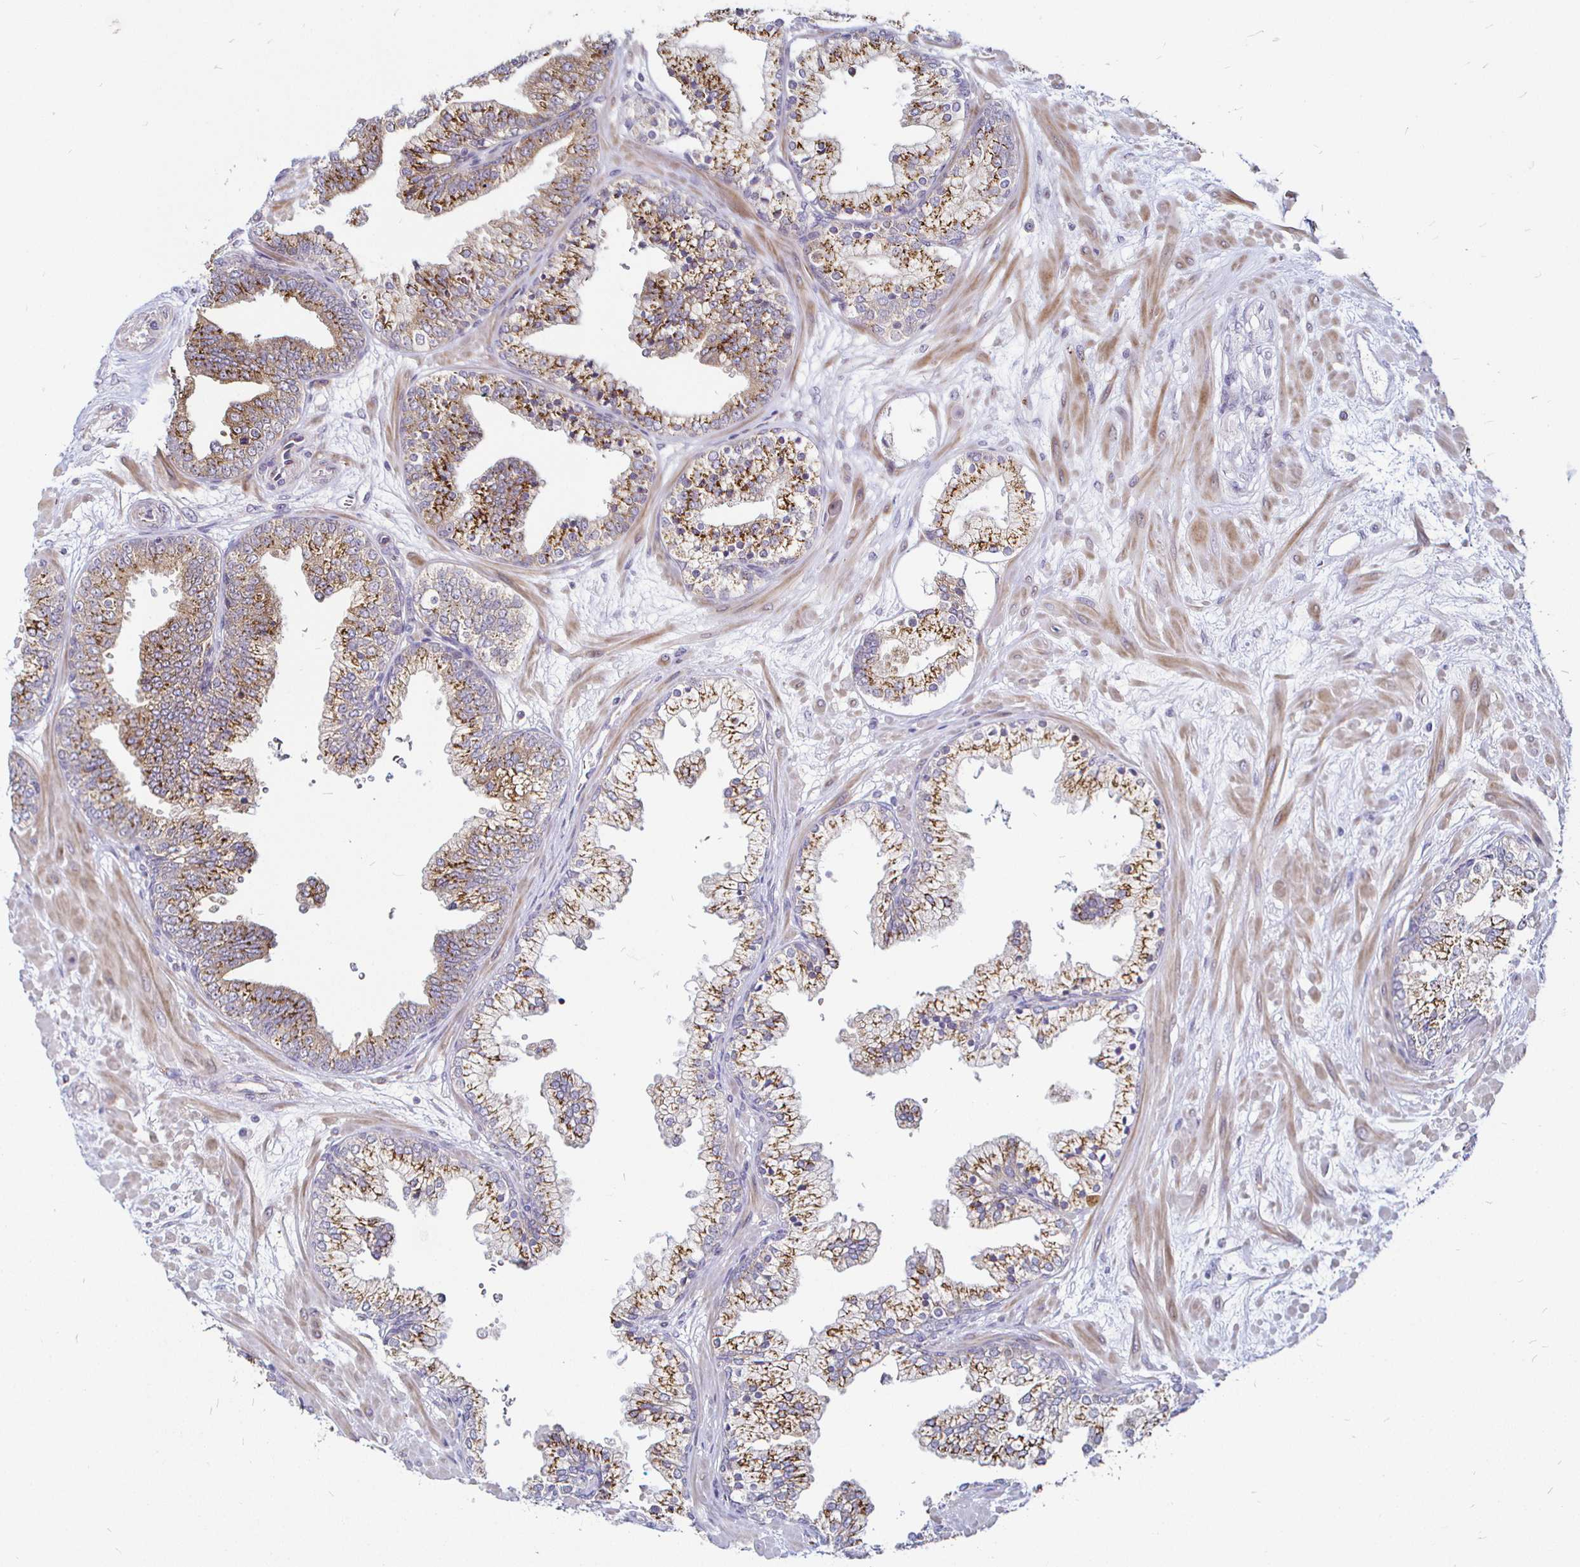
{"staining": {"intensity": "strong", "quantity": ">75%", "location": "cytoplasmic/membranous"}, "tissue": "prostate", "cell_type": "Glandular cells", "image_type": "normal", "snomed": [{"axis": "morphology", "description": "Normal tissue, NOS"}, {"axis": "topography", "description": "Prostate"}, {"axis": "topography", "description": "Peripheral nerve tissue"}], "caption": "Immunohistochemistry of benign prostate reveals high levels of strong cytoplasmic/membranous positivity in about >75% of glandular cells. (Stains: DAB in brown, nuclei in blue, Microscopy: brightfield microscopy at high magnification).", "gene": "ATG3", "patient": {"sex": "male", "age": 61}}